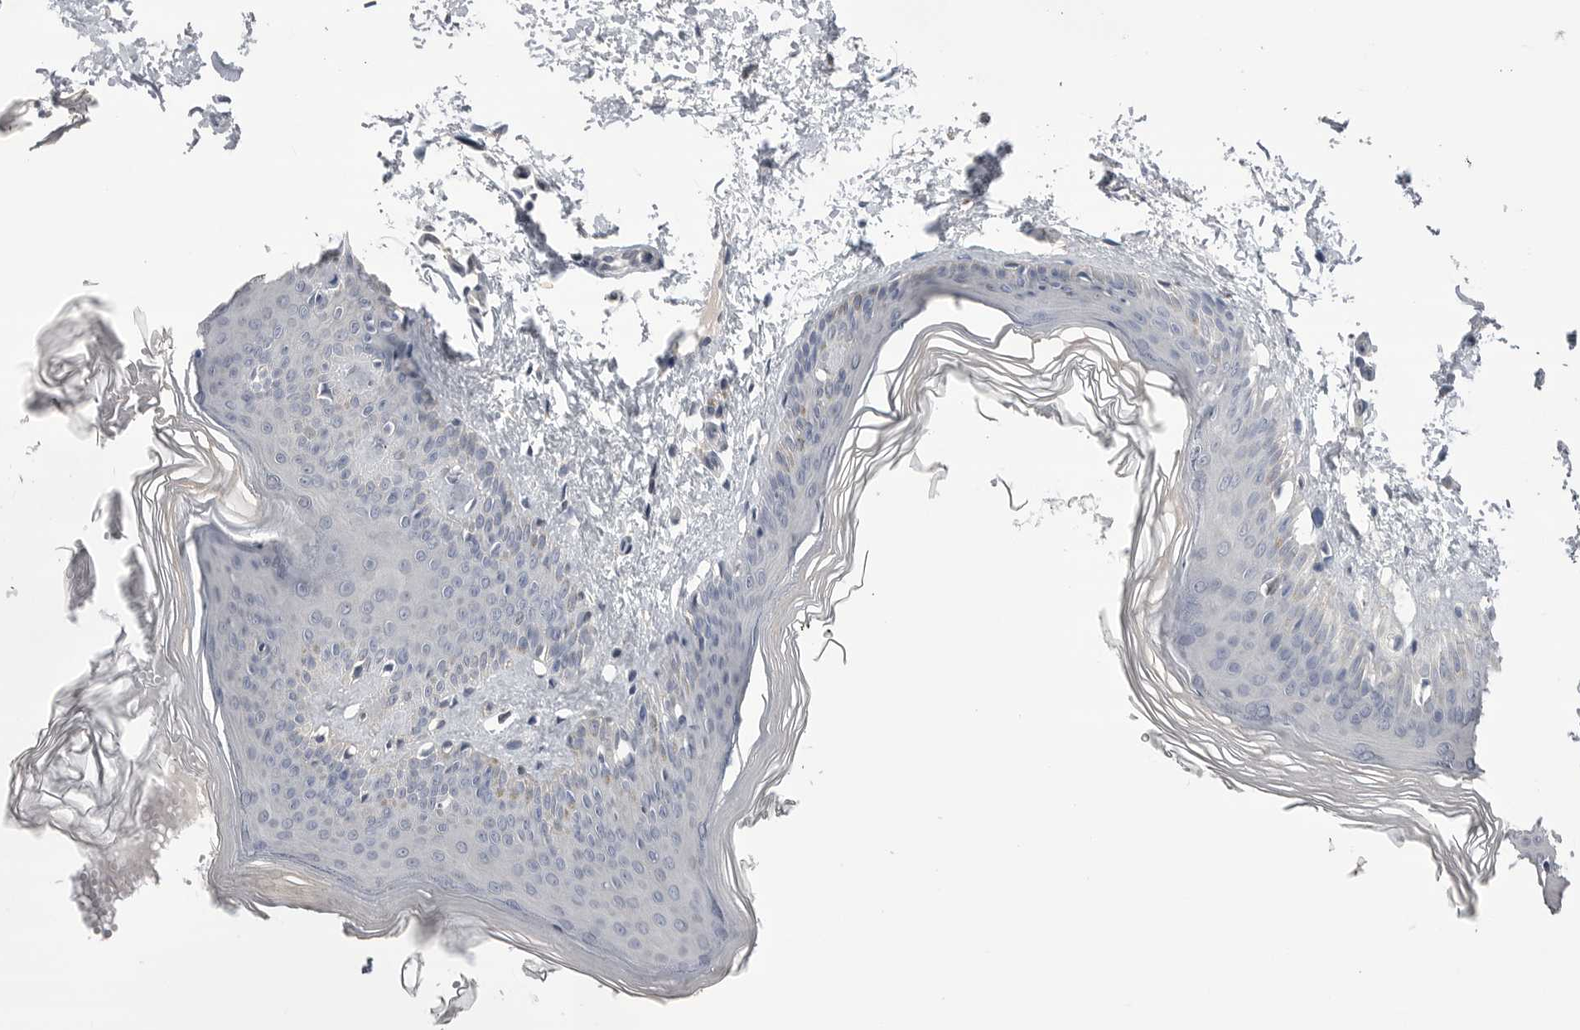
{"staining": {"intensity": "negative", "quantity": "none", "location": "none"}, "tissue": "skin", "cell_type": "Fibroblasts", "image_type": "normal", "snomed": [{"axis": "morphology", "description": "Normal tissue, NOS"}, {"axis": "topography", "description": "Skin"}], "caption": "Immunohistochemistry (IHC) of benign skin shows no positivity in fibroblasts.", "gene": "DLGAP3", "patient": {"sex": "female", "age": 27}}